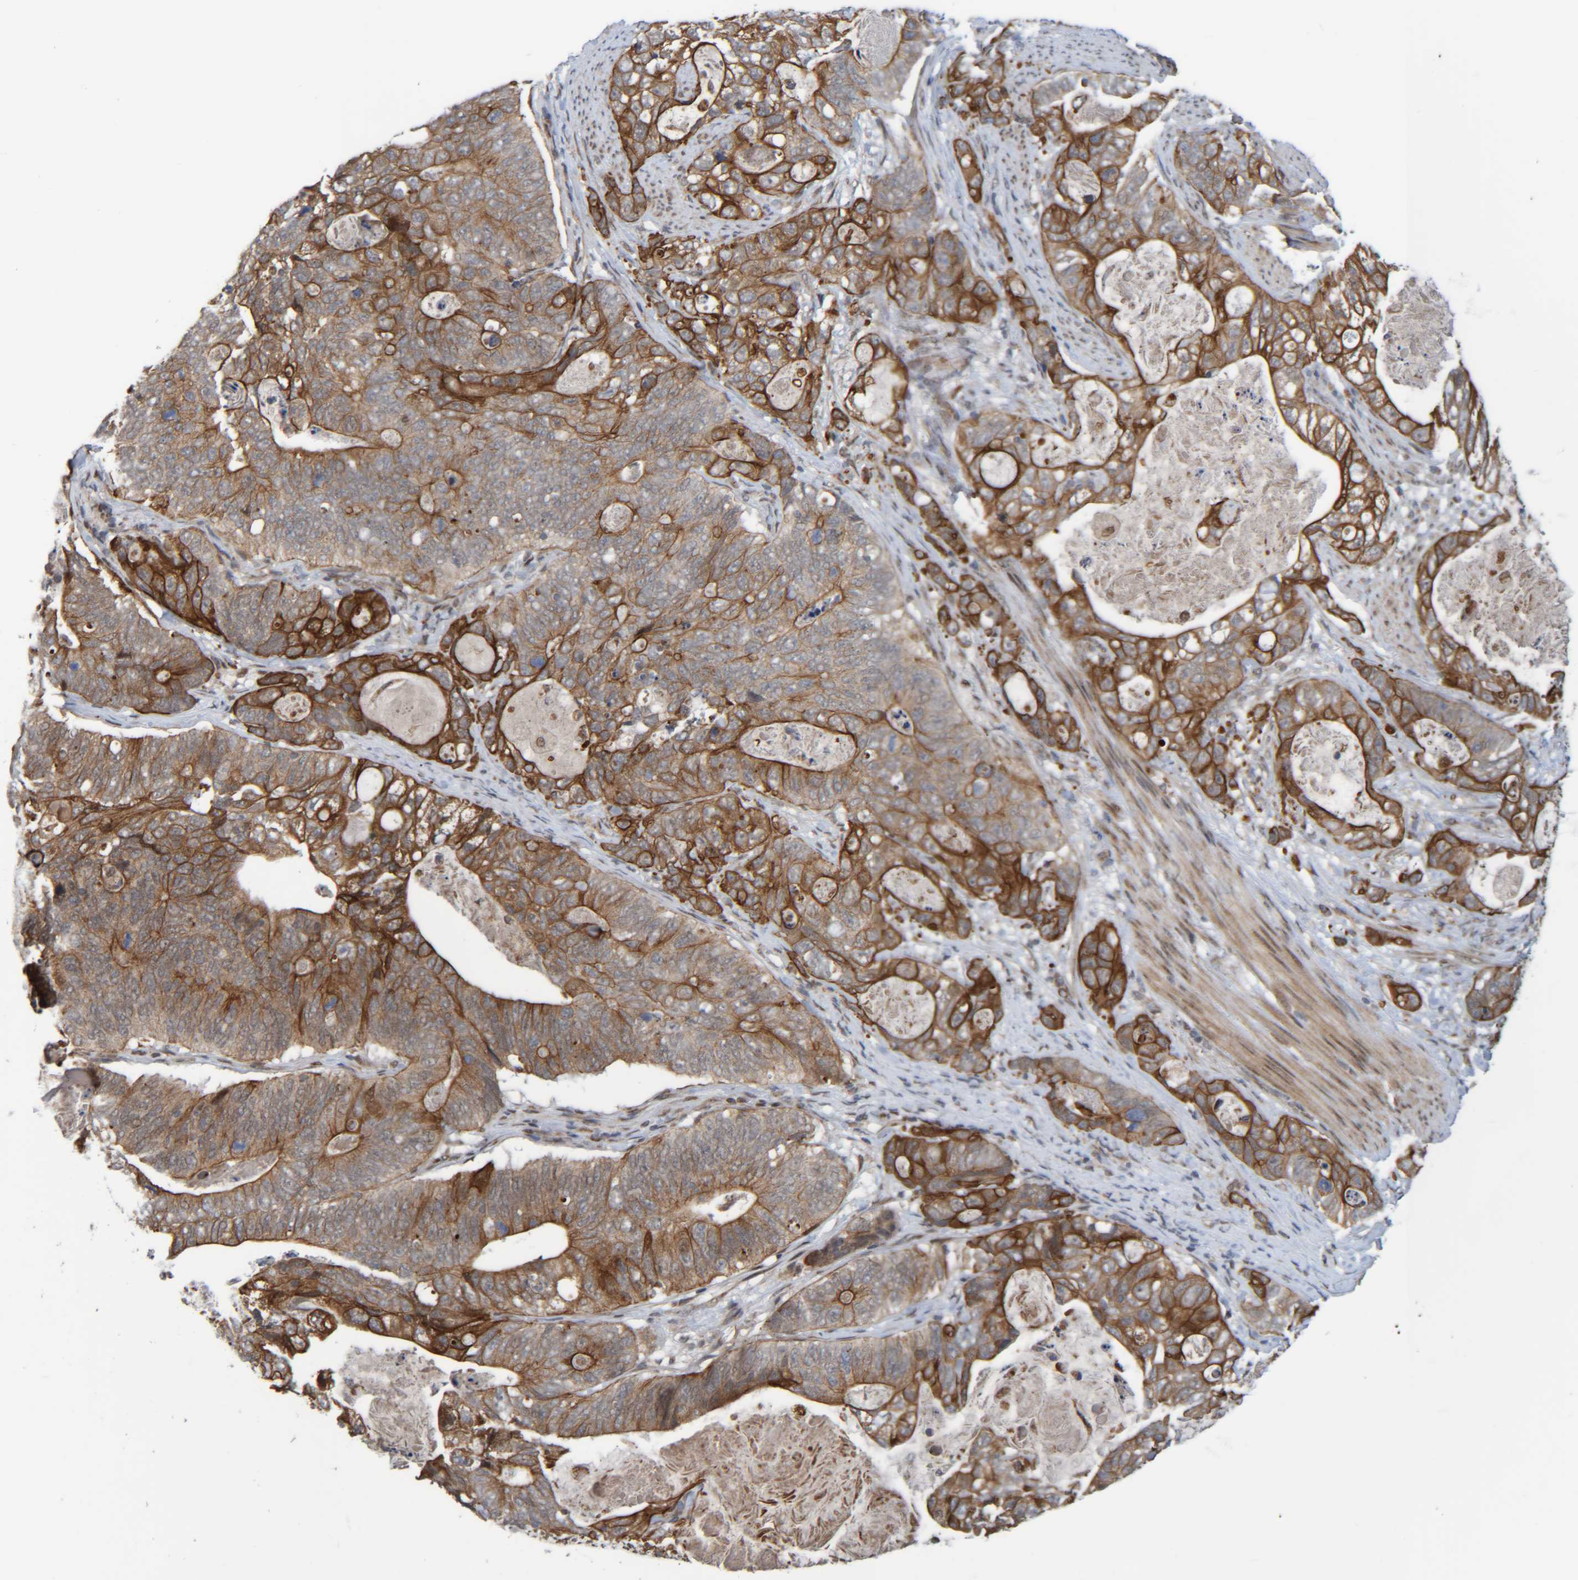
{"staining": {"intensity": "strong", "quantity": ">75%", "location": "cytoplasmic/membranous"}, "tissue": "stomach cancer", "cell_type": "Tumor cells", "image_type": "cancer", "snomed": [{"axis": "morphology", "description": "Normal tissue, NOS"}, {"axis": "morphology", "description": "Adenocarcinoma, NOS"}, {"axis": "topography", "description": "Stomach"}], "caption": "Immunohistochemical staining of human stomach adenocarcinoma exhibits high levels of strong cytoplasmic/membranous protein staining in about >75% of tumor cells.", "gene": "CCDC57", "patient": {"sex": "female", "age": 89}}